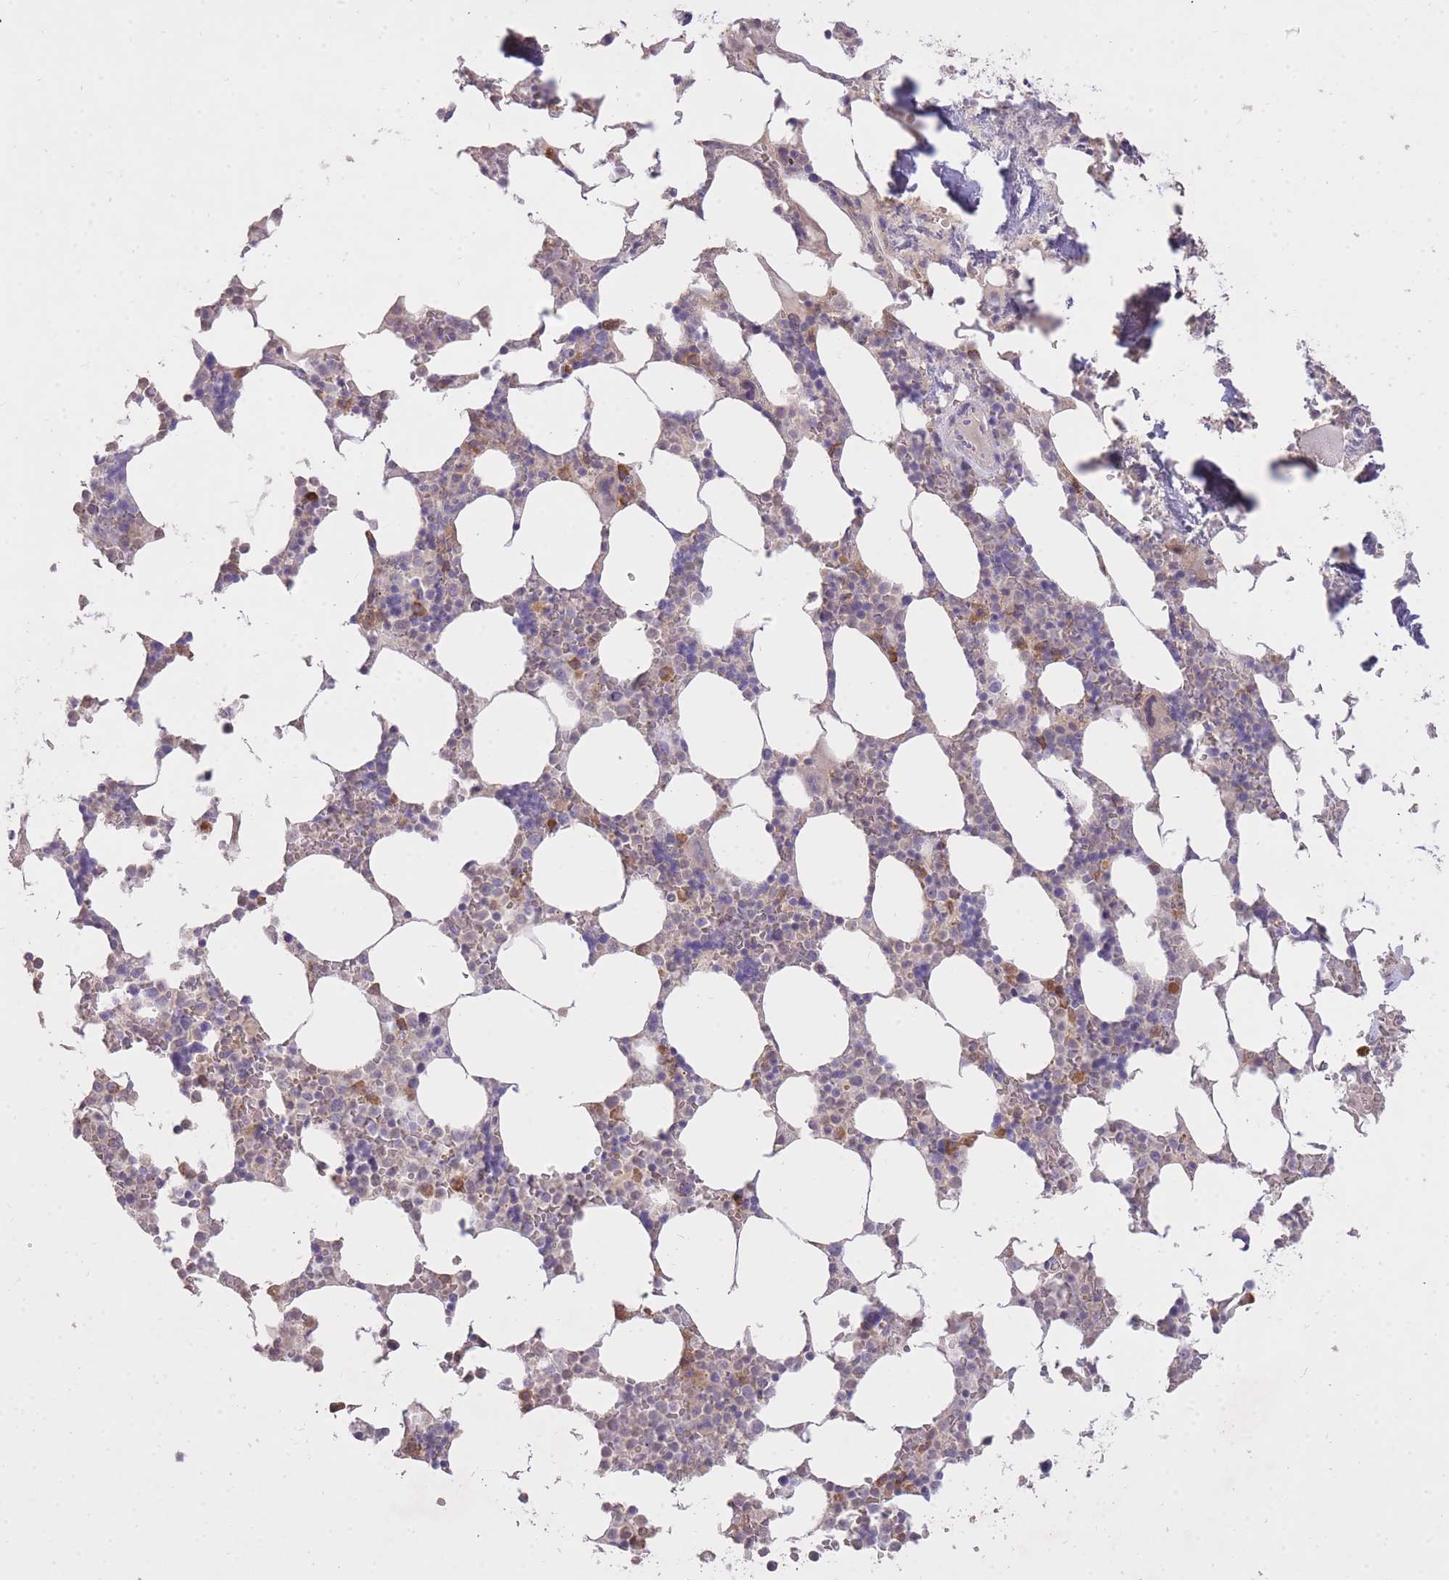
{"staining": {"intensity": "moderate", "quantity": "<25%", "location": "cytoplasmic/membranous"}, "tissue": "bone marrow", "cell_type": "Hematopoietic cells", "image_type": "normal", "snomed": [{"axis": "morphology", "description": "Normal tissue, NOS"}, {"axis": "topography", "description": "Bone marrow"}], "caption": "The histopathology image exhibits a brown stain indicating the presence of a protein in the cytoplasmic/membranous of hematopoietic cells in bone marrow.", "gene": "FRG2B", "patient": {"sex": "male", "age": 64}}